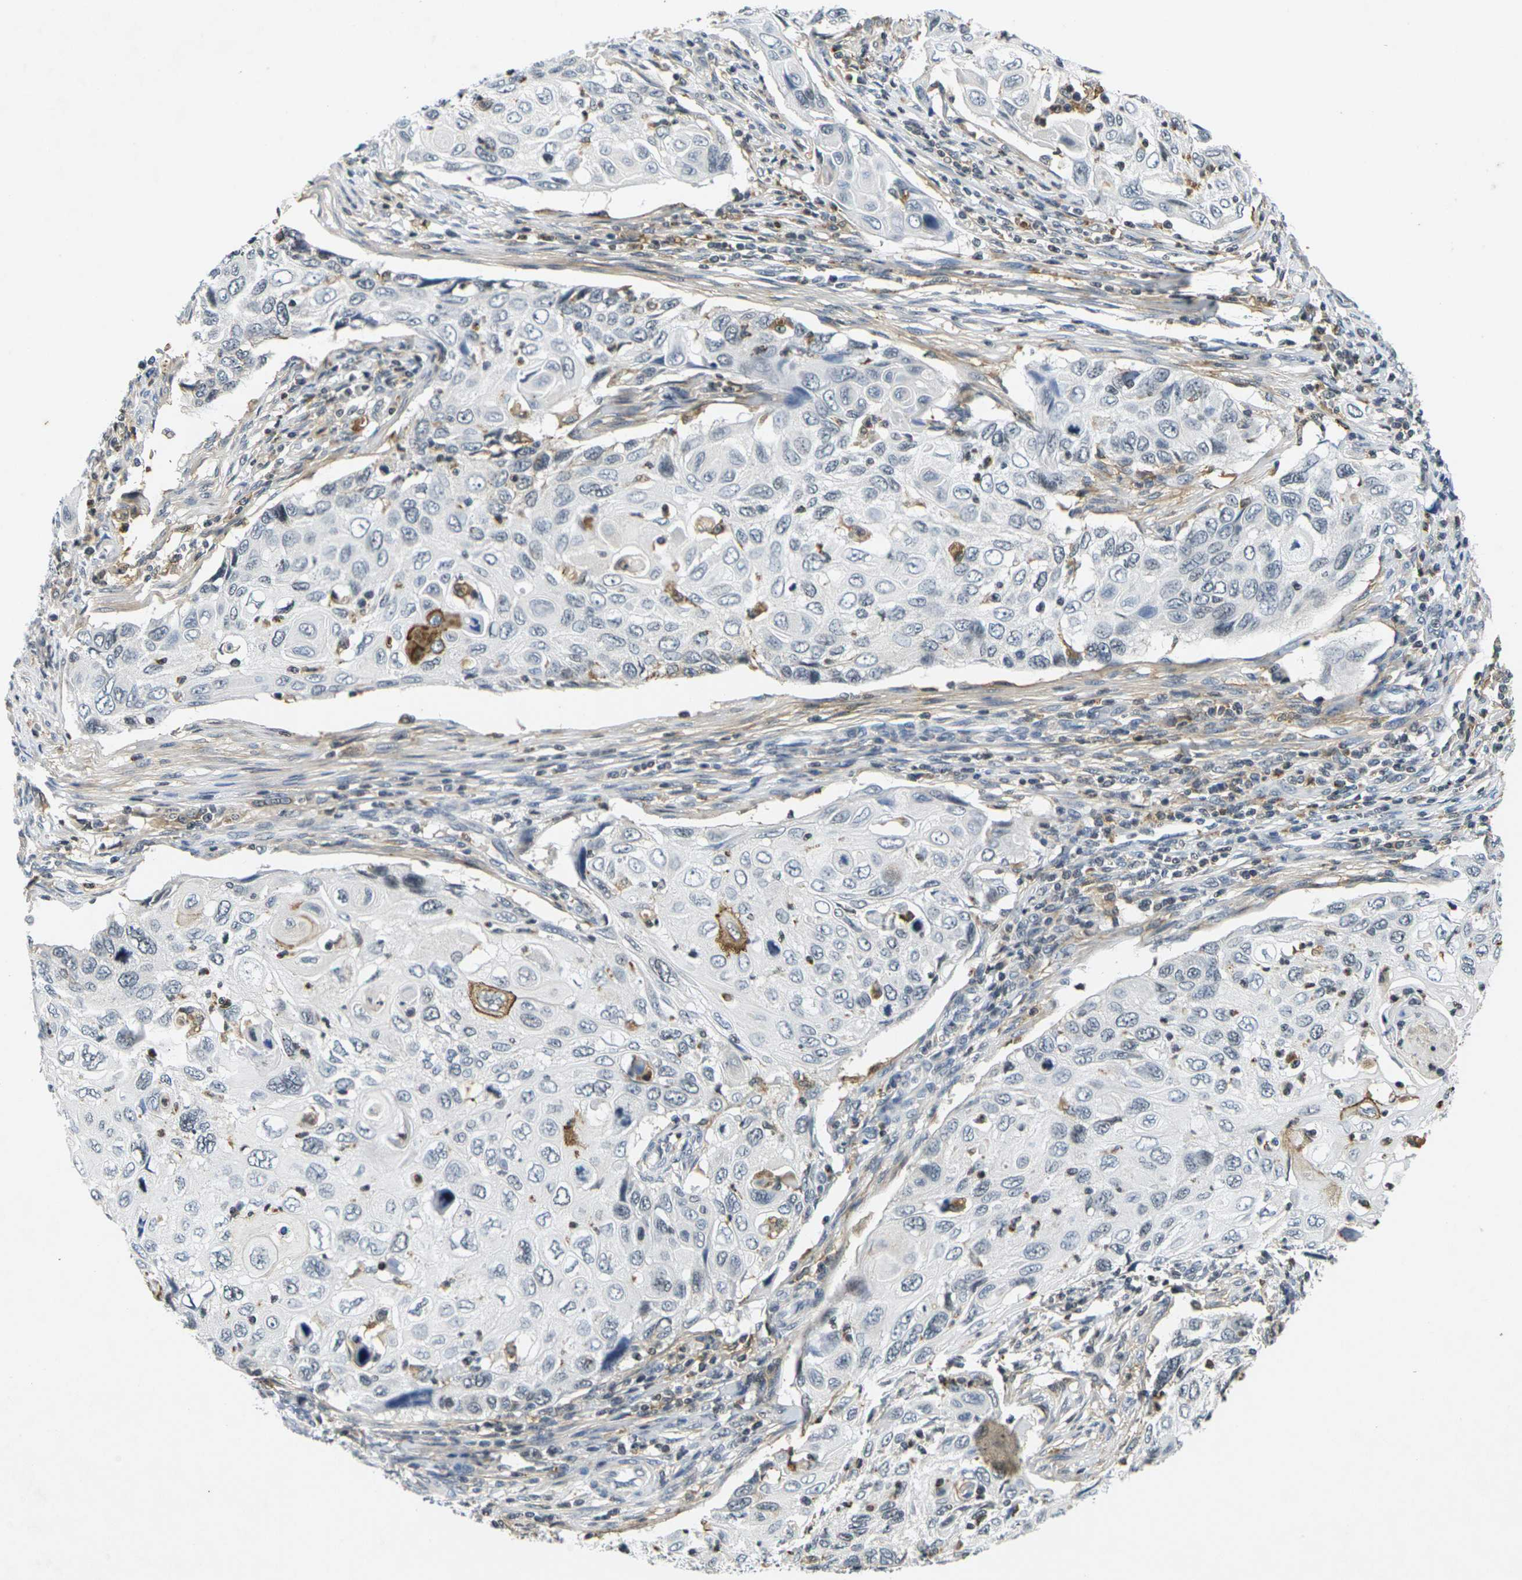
{"staining": {"intensity": "moderate", "quantity": "<25%", "location": "cytoplasmic/membranous"}, "tissue": "cervical cancer", "cell_type": "Tumor cells", "image_type": "cancer", "snomed": [{"axis": "morphology", "description": "Squamous cell carcinoma, NOS"}, {"axis": "topography", "description": "Cervix"}], "caption": "An image showing moderate cytoplasmic/membranous staining in about <25% of tumor cells in squamous cell carcinoma (cervical), as visualized by brown immunohistochemical staining.", "gene": "C1QC", "patient": {"sex": "female", "age": 70}}